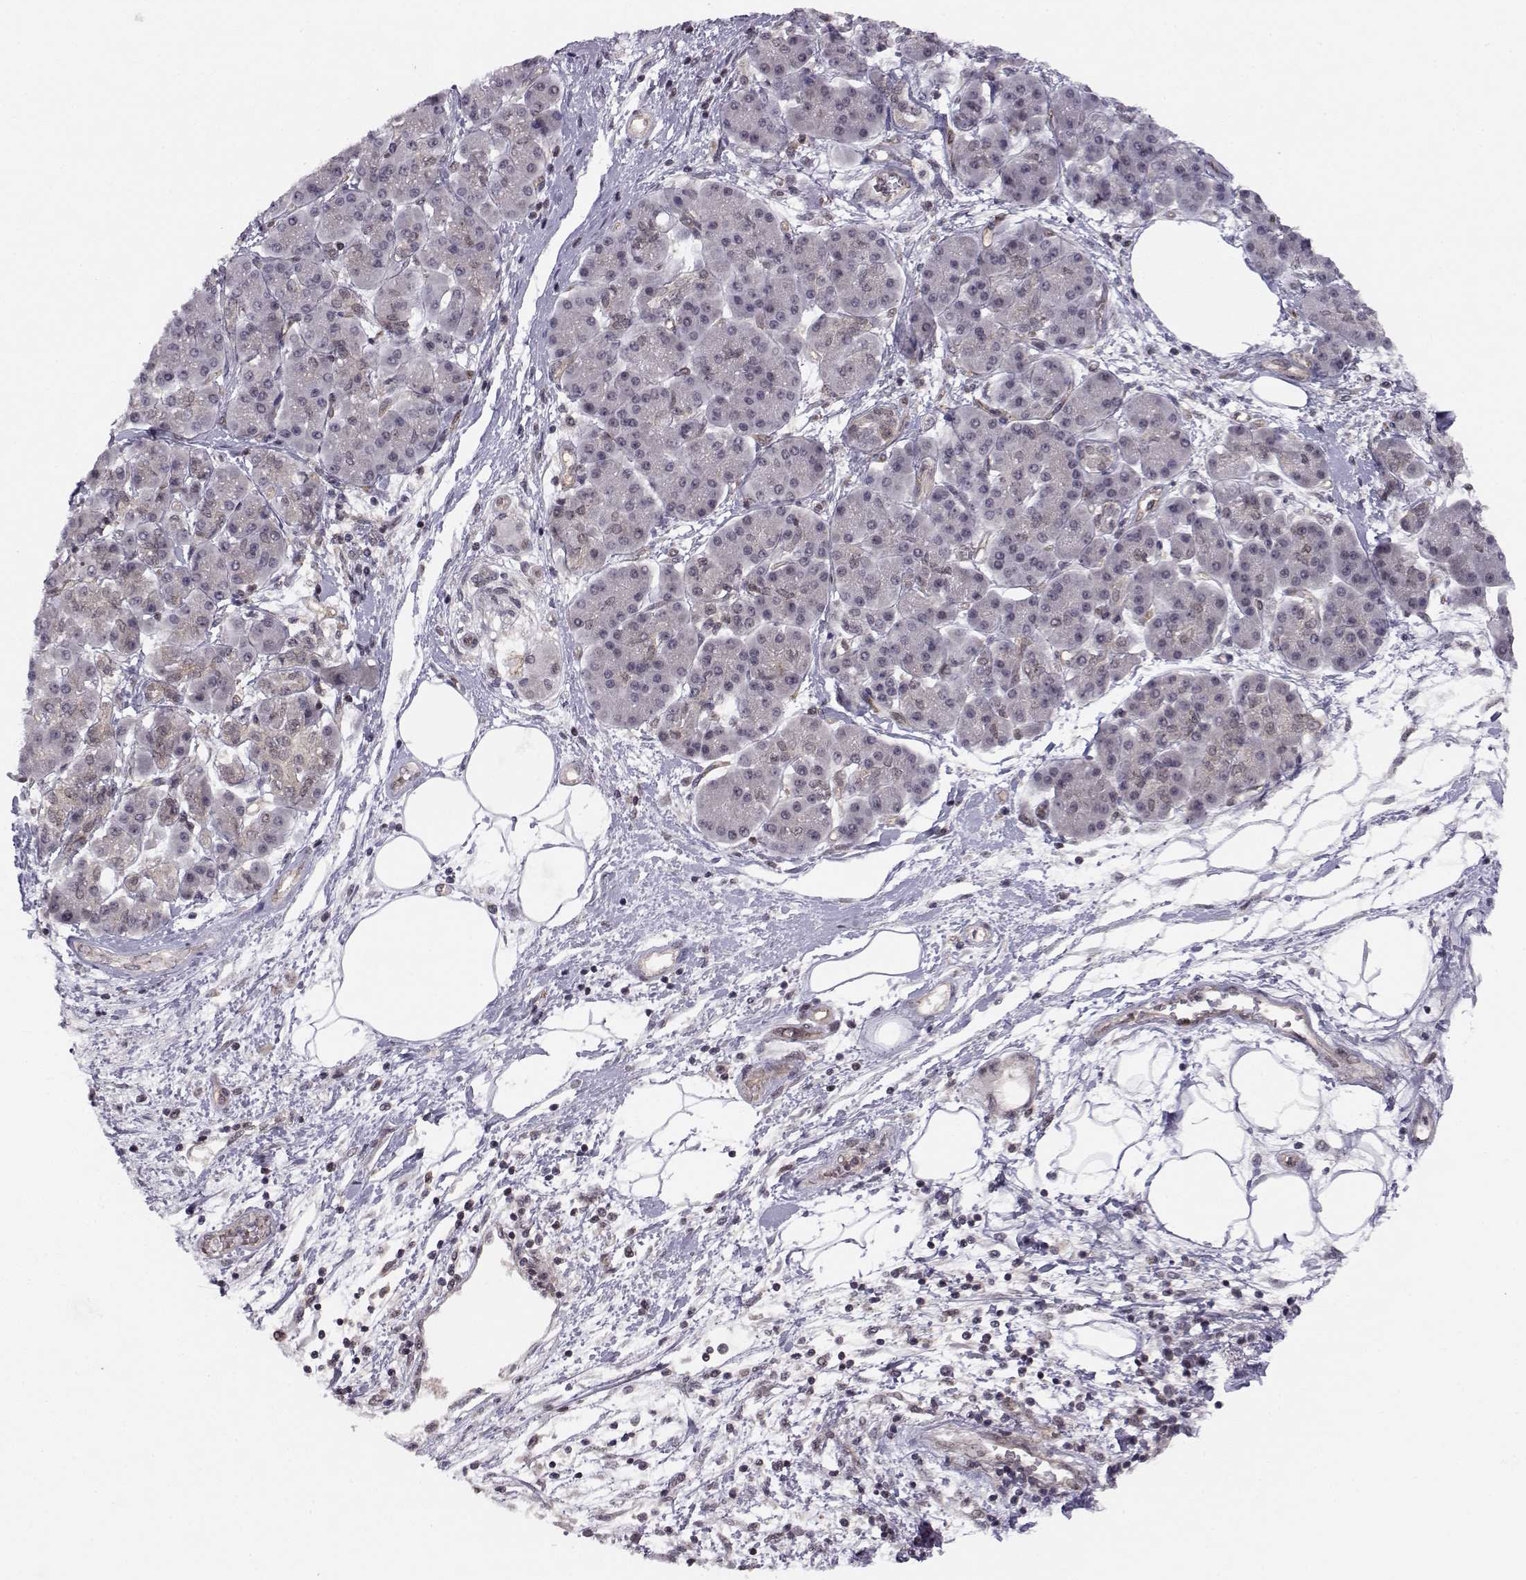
{"staining": {"intensity": "weak", "quantity": "<25%", "location": "cytoplasmic/membranous"}, "tissue": "pancreatic cancer", "cell_type": "Tumor cells", "image_type": "cancer", "snomed": [{"axis": "morphology", "description": "Adenocarcinoma, NOS"}, {"axis": "topography", "description": "Pancreas"}], "caption": "Protein analysis of pancreatic cancer displays no significant positivity in tumor cells.", "gene": "KIF13B", "patient": {"sex": "female", "age": 73}}